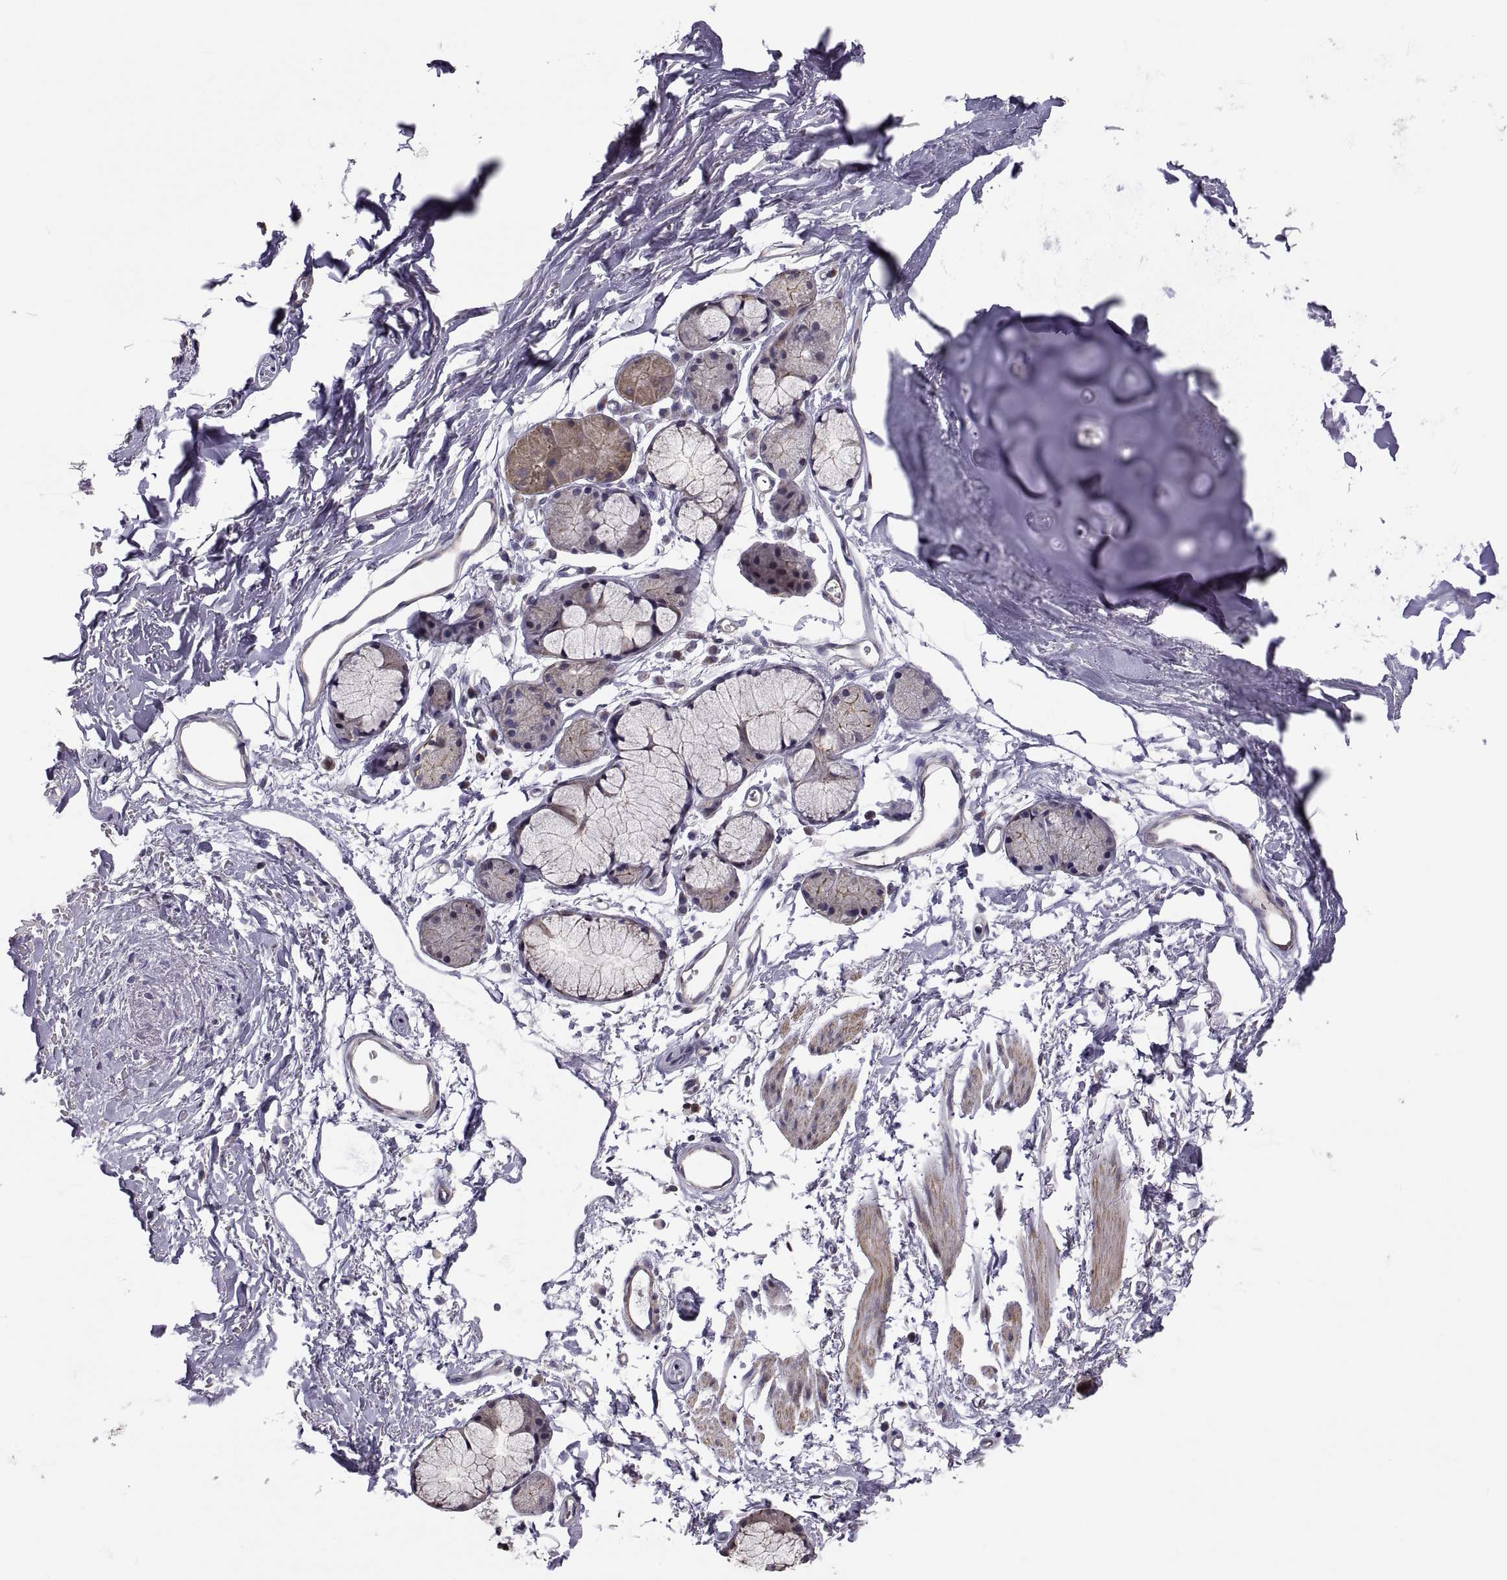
{"staining": {"intensity": "negative", "quantity": "none", "location": "none"}, "tissue": "adipose tissue", "cell_type": "Adipocytes", "image_type": "normal", "snomed": [{"axis": "morphology", "description": "Normal tissue, NOS"}, {"axis": "topography", "description": "Cartilage tissue"}, {"axis": "topography", "description": "Bronchus"}], "caption": "This is a micrograph of immunohistochemistry staining of benign adipose tissue, which shows no staining in adipocytes.", "gene": "ANO1", "patient": {"sex": "female", "age": 79}}